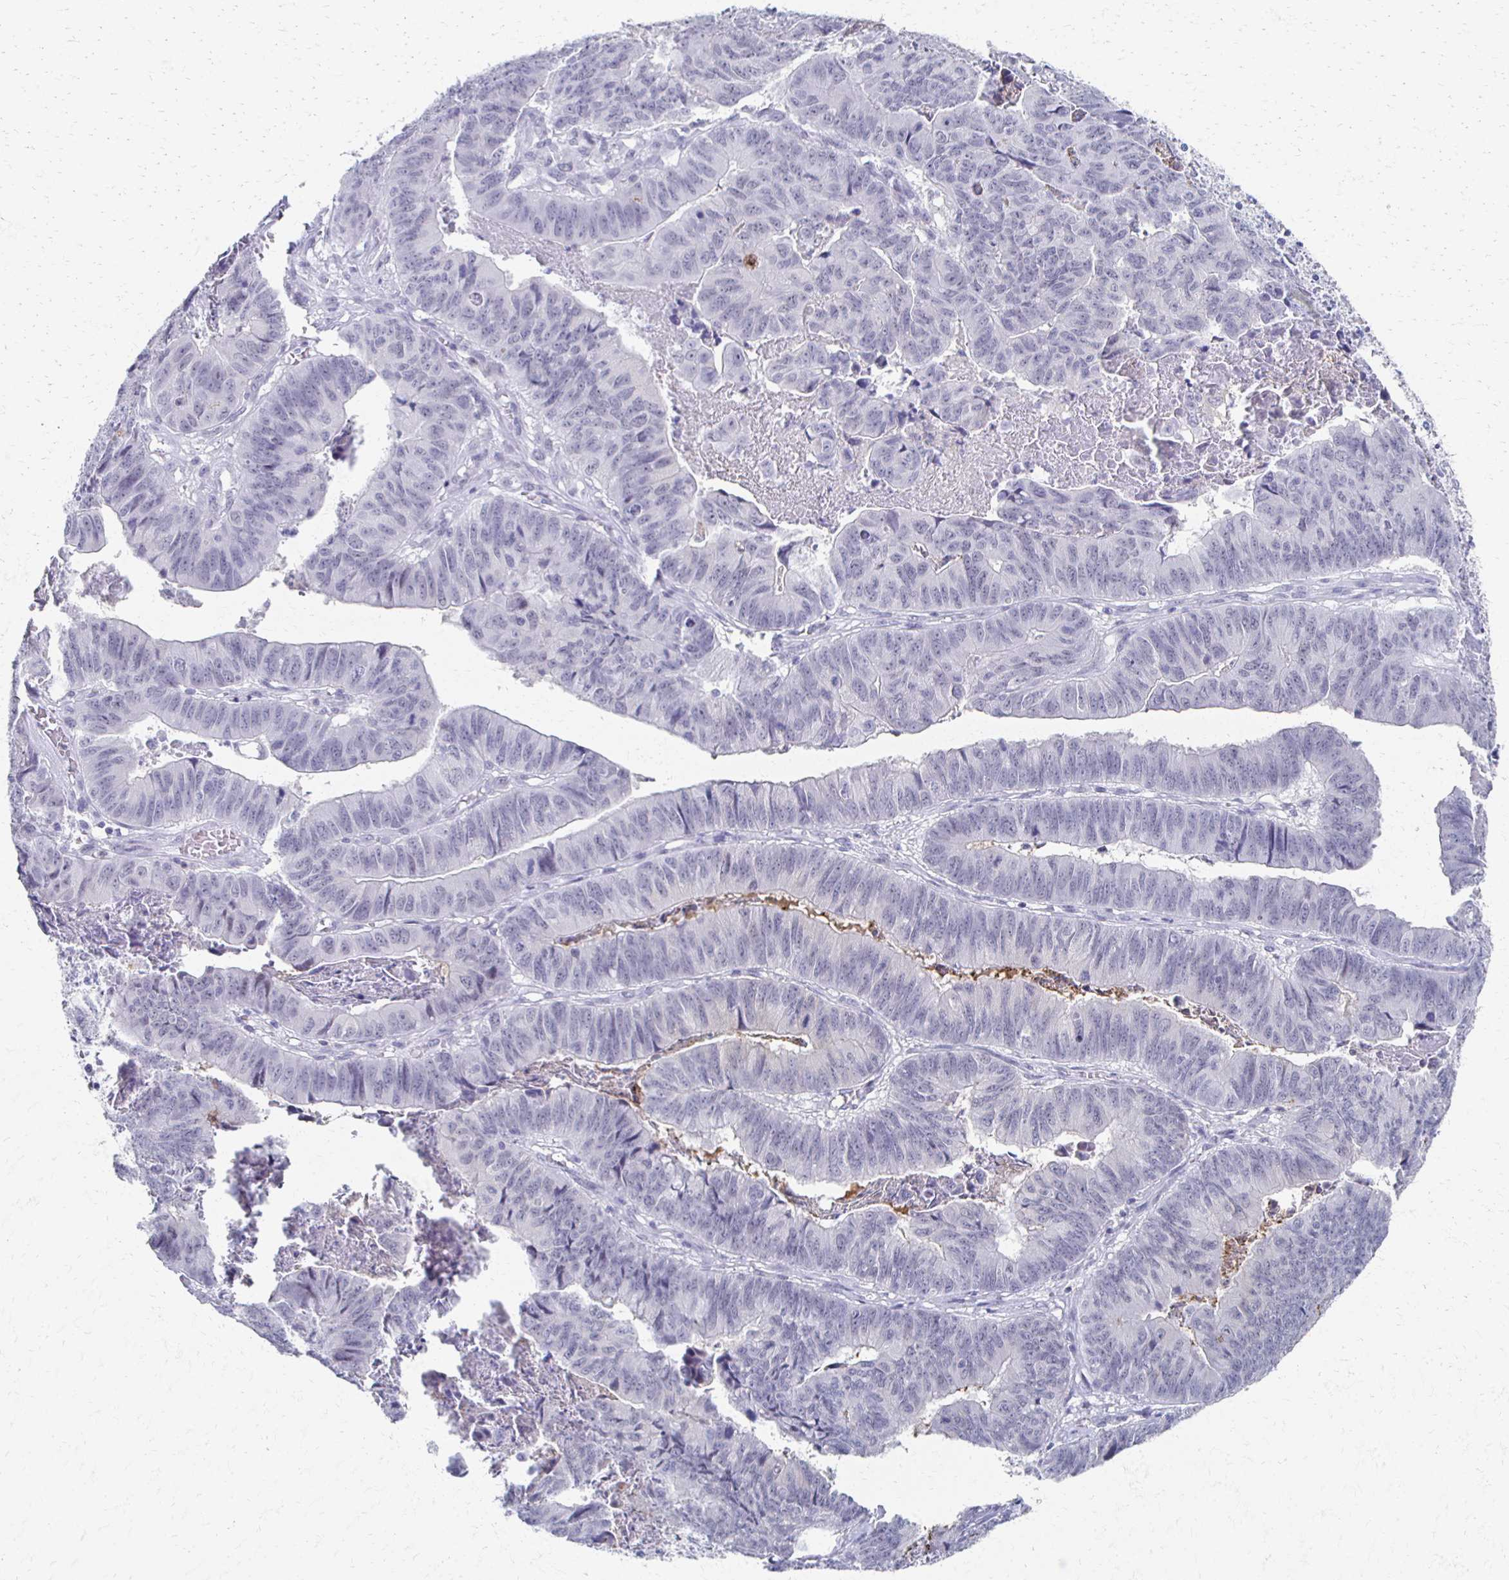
{"staining": {"intensity": "negative", "quantity": "none", "location": "none"}, "tissue": "stomach cancer", "cell_type": "Tumor cells", "image_type": "cancer", "snomed": [{"axis": "morphology", "description": "Adenocarcinoma, NOS"}, {"axis": "topography", "description": "Stomach, lower"}], "caption": "Stomach cancer (adenocarcinoma) stained for a protein using IHC demonstrates no staining tumor cells.", "gene": "CXCR2", "patient": {"sex": "male", "age": 77}}